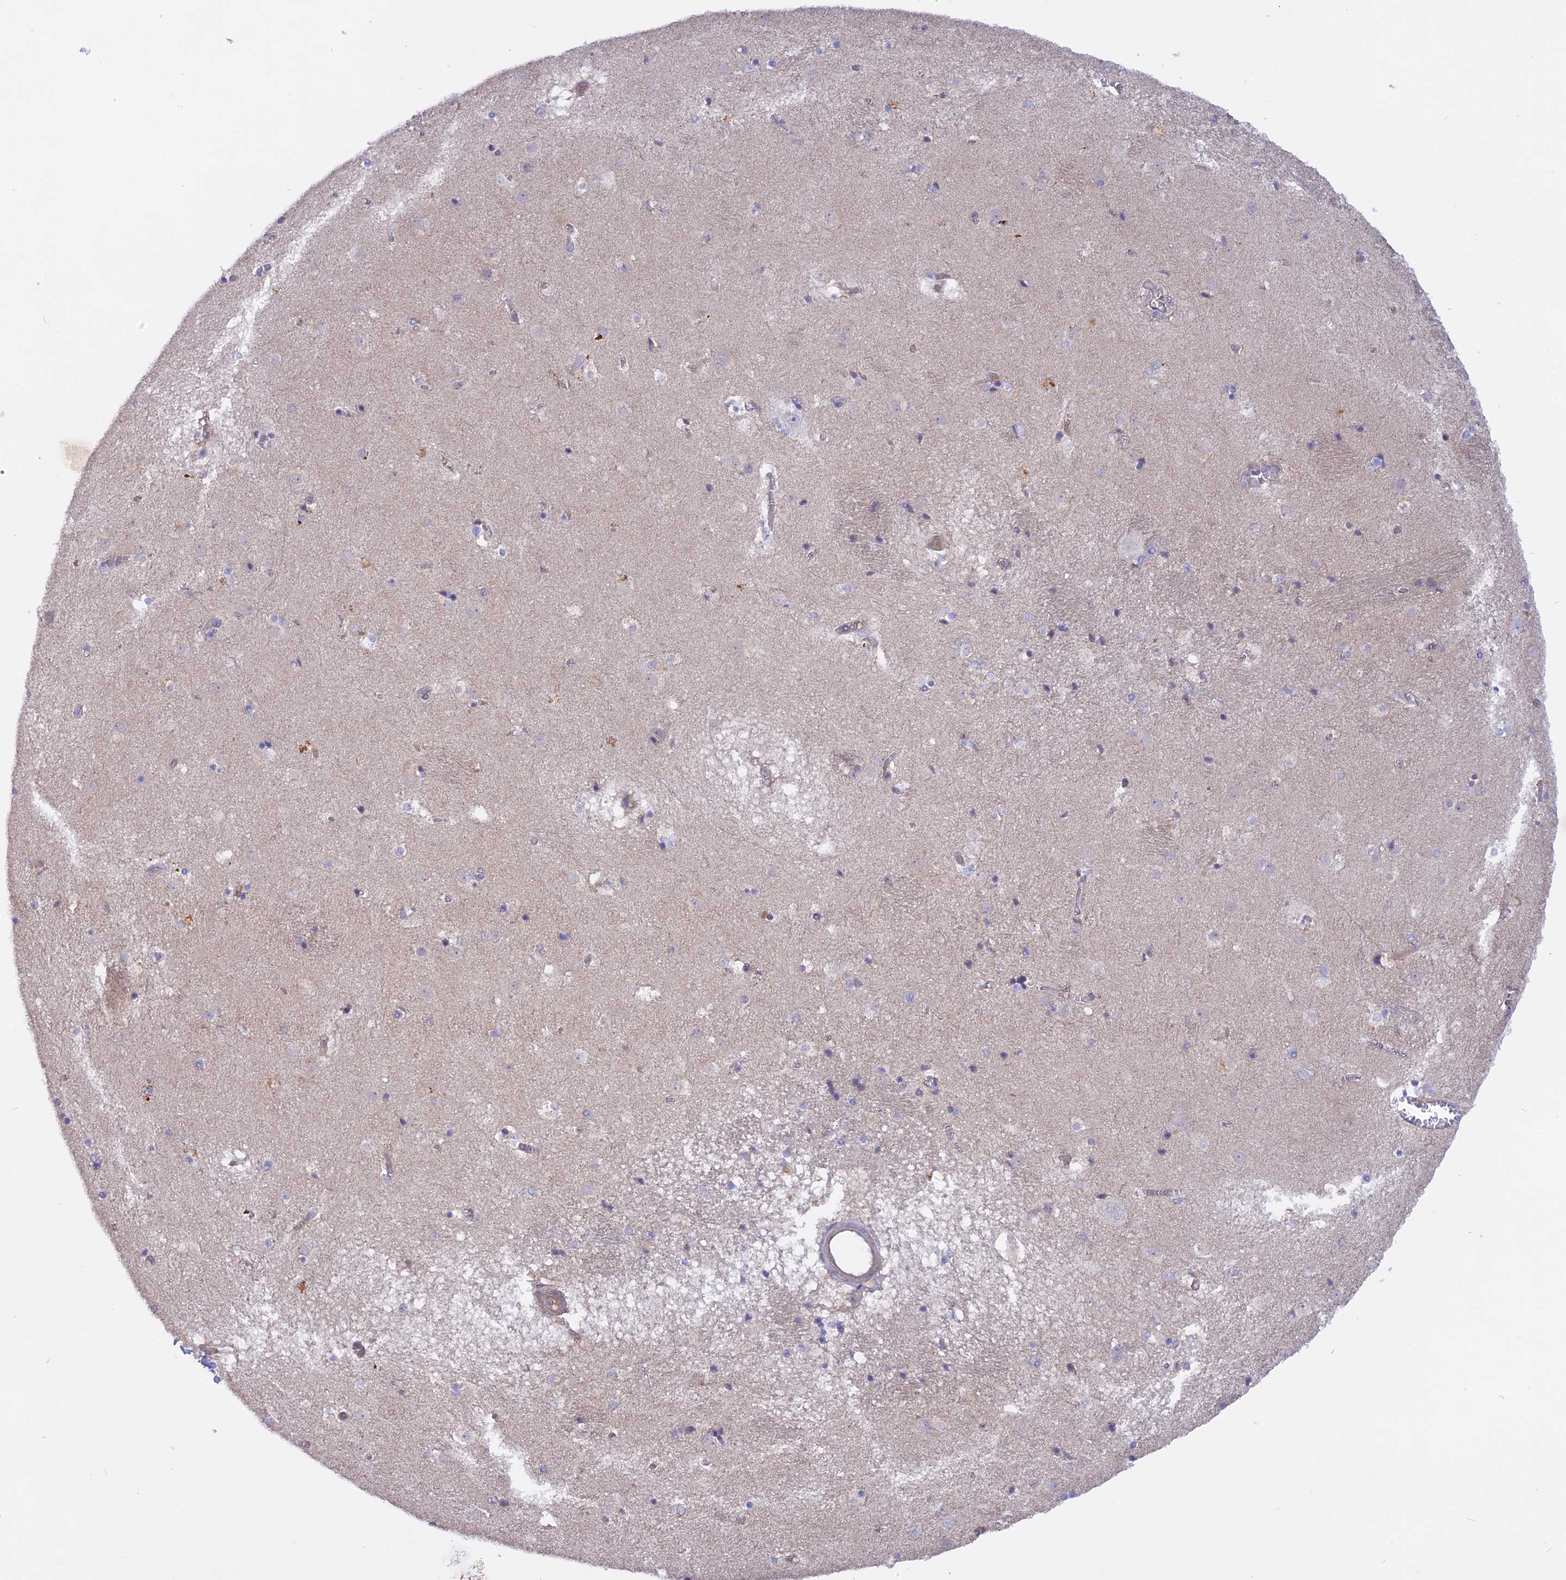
{"staining": {"intensity": "negative", "quantity": "none", "location": "none"}, "tissue": "caudate", "cell_type": "Glial cells", "image_type": "normal", "snomed": [{"axis": "morphology", "description": "Normal tissue, NOS"}, {"axis": "topography", "description": "Lateral ventricle wall"}], "caption": "The IHC histopathology image has no significant positivity in glial cells of caudate. The staining is performed using DAB (3,3'-diaminobenzidine) brown chromogen with nuclei counter-stained in using hematoxylin.", "gene": "HYCC1", "patient": {"sex": "male", "age": 70}}